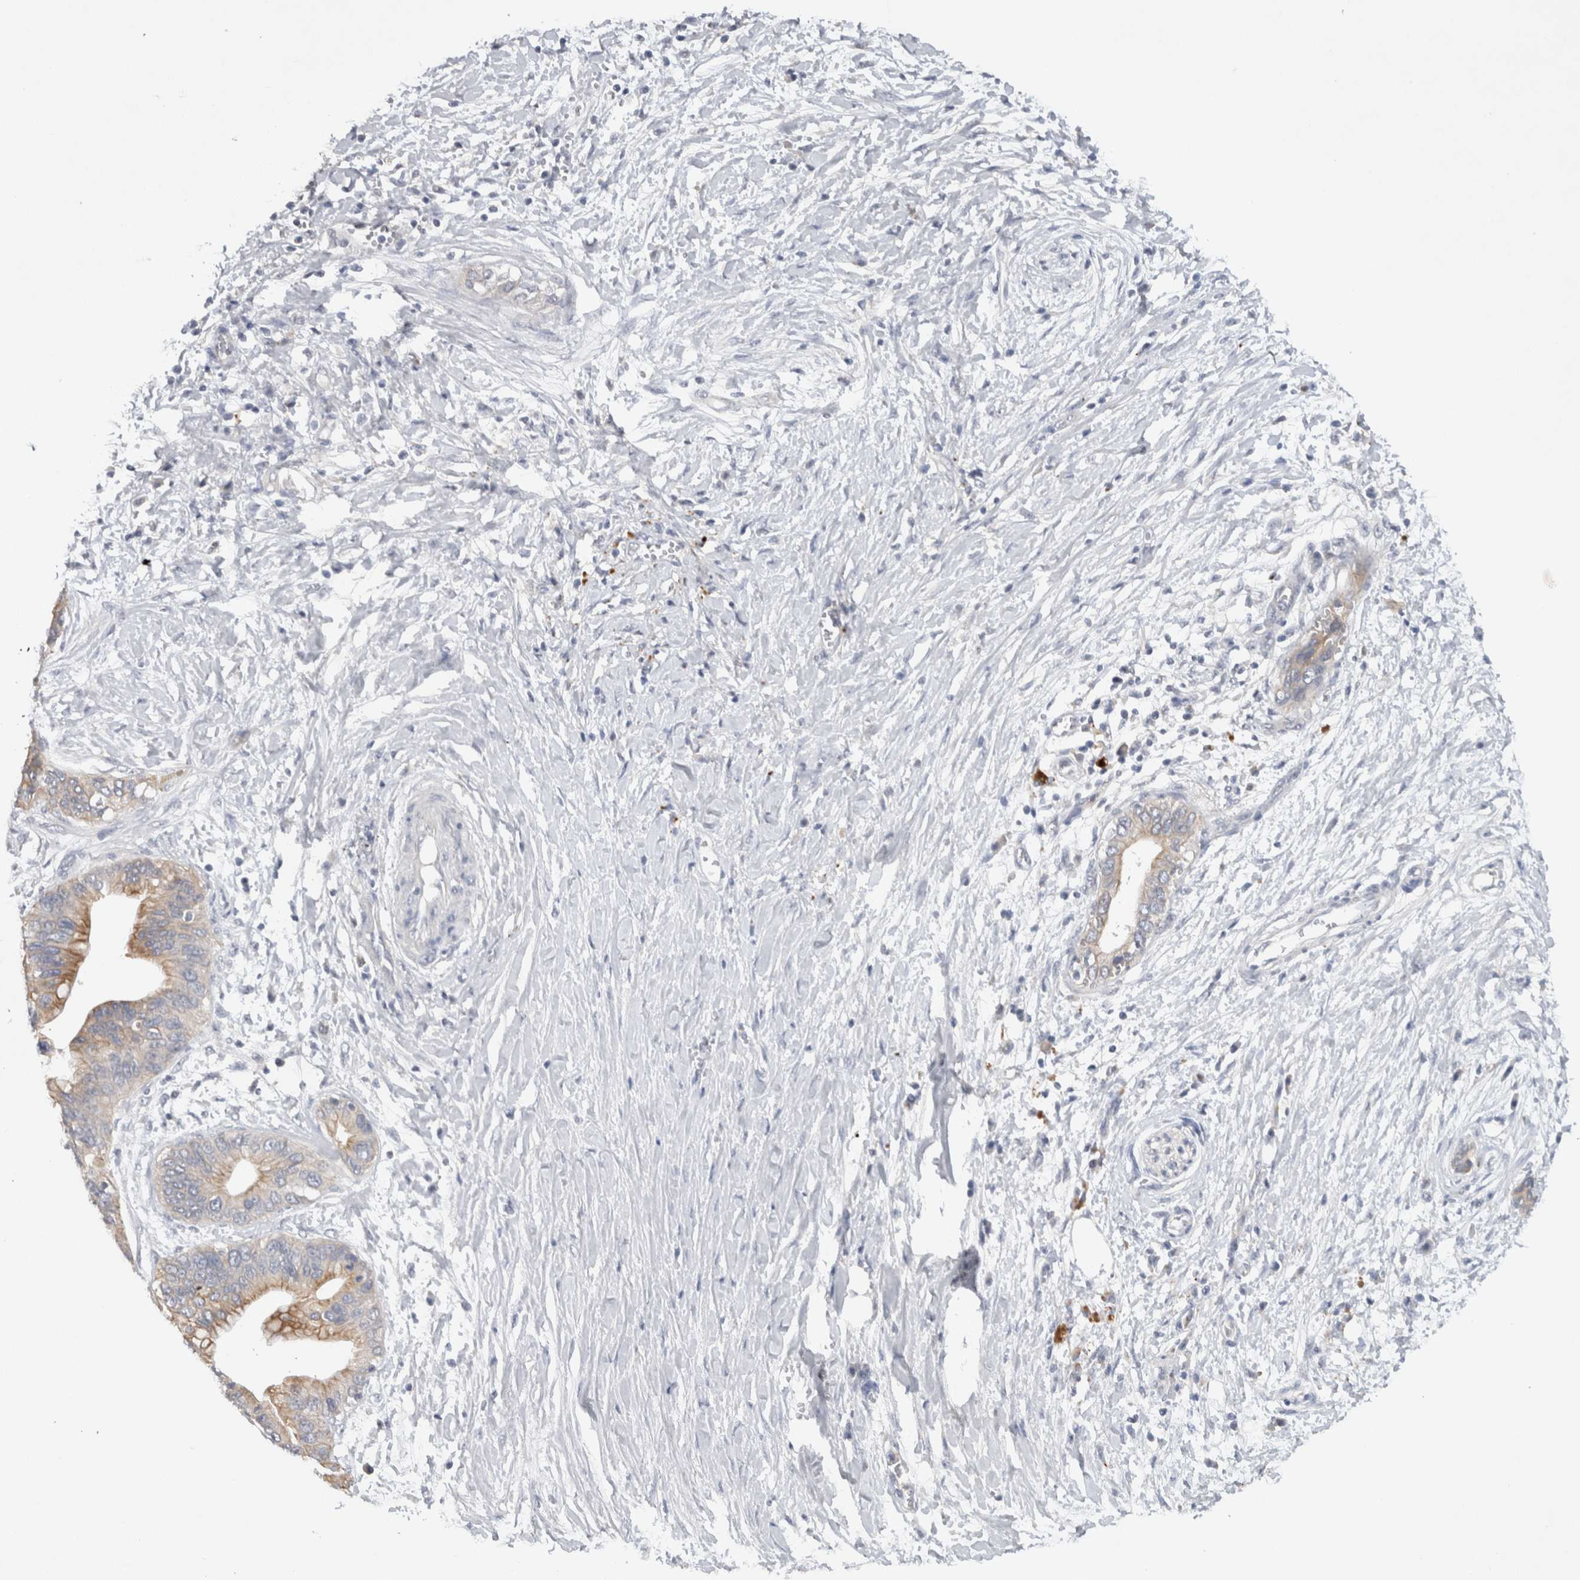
{"staining": {"intensity": "strong", "quantity": "25%-75%", "location": "cytoplasmic/membranous"}, "tissue": "pancreatic cancer", "cell_type": "Tumor cells", "image_type": "cancer", "snomed": [{"axis": "morphology", "description": "Normal tissue, NOS"}, {"axis": "morphology", "description": "Adenocarcinoma, NOS"}, {"axis": "topography", "description": "Pancreas"}, {"axis": "topography", "description": "Peripheral nerve tissue"}], "caption": "A photomicrograph showing strong cytoplasmic/membranous expression in about 25%-75% of tumor cells in adenocarcinoma (pancreatic), as visualized by brown immunohistochemical staining.", "gene": "HEXD", "patient": {"sex": "male", "age": 59}}